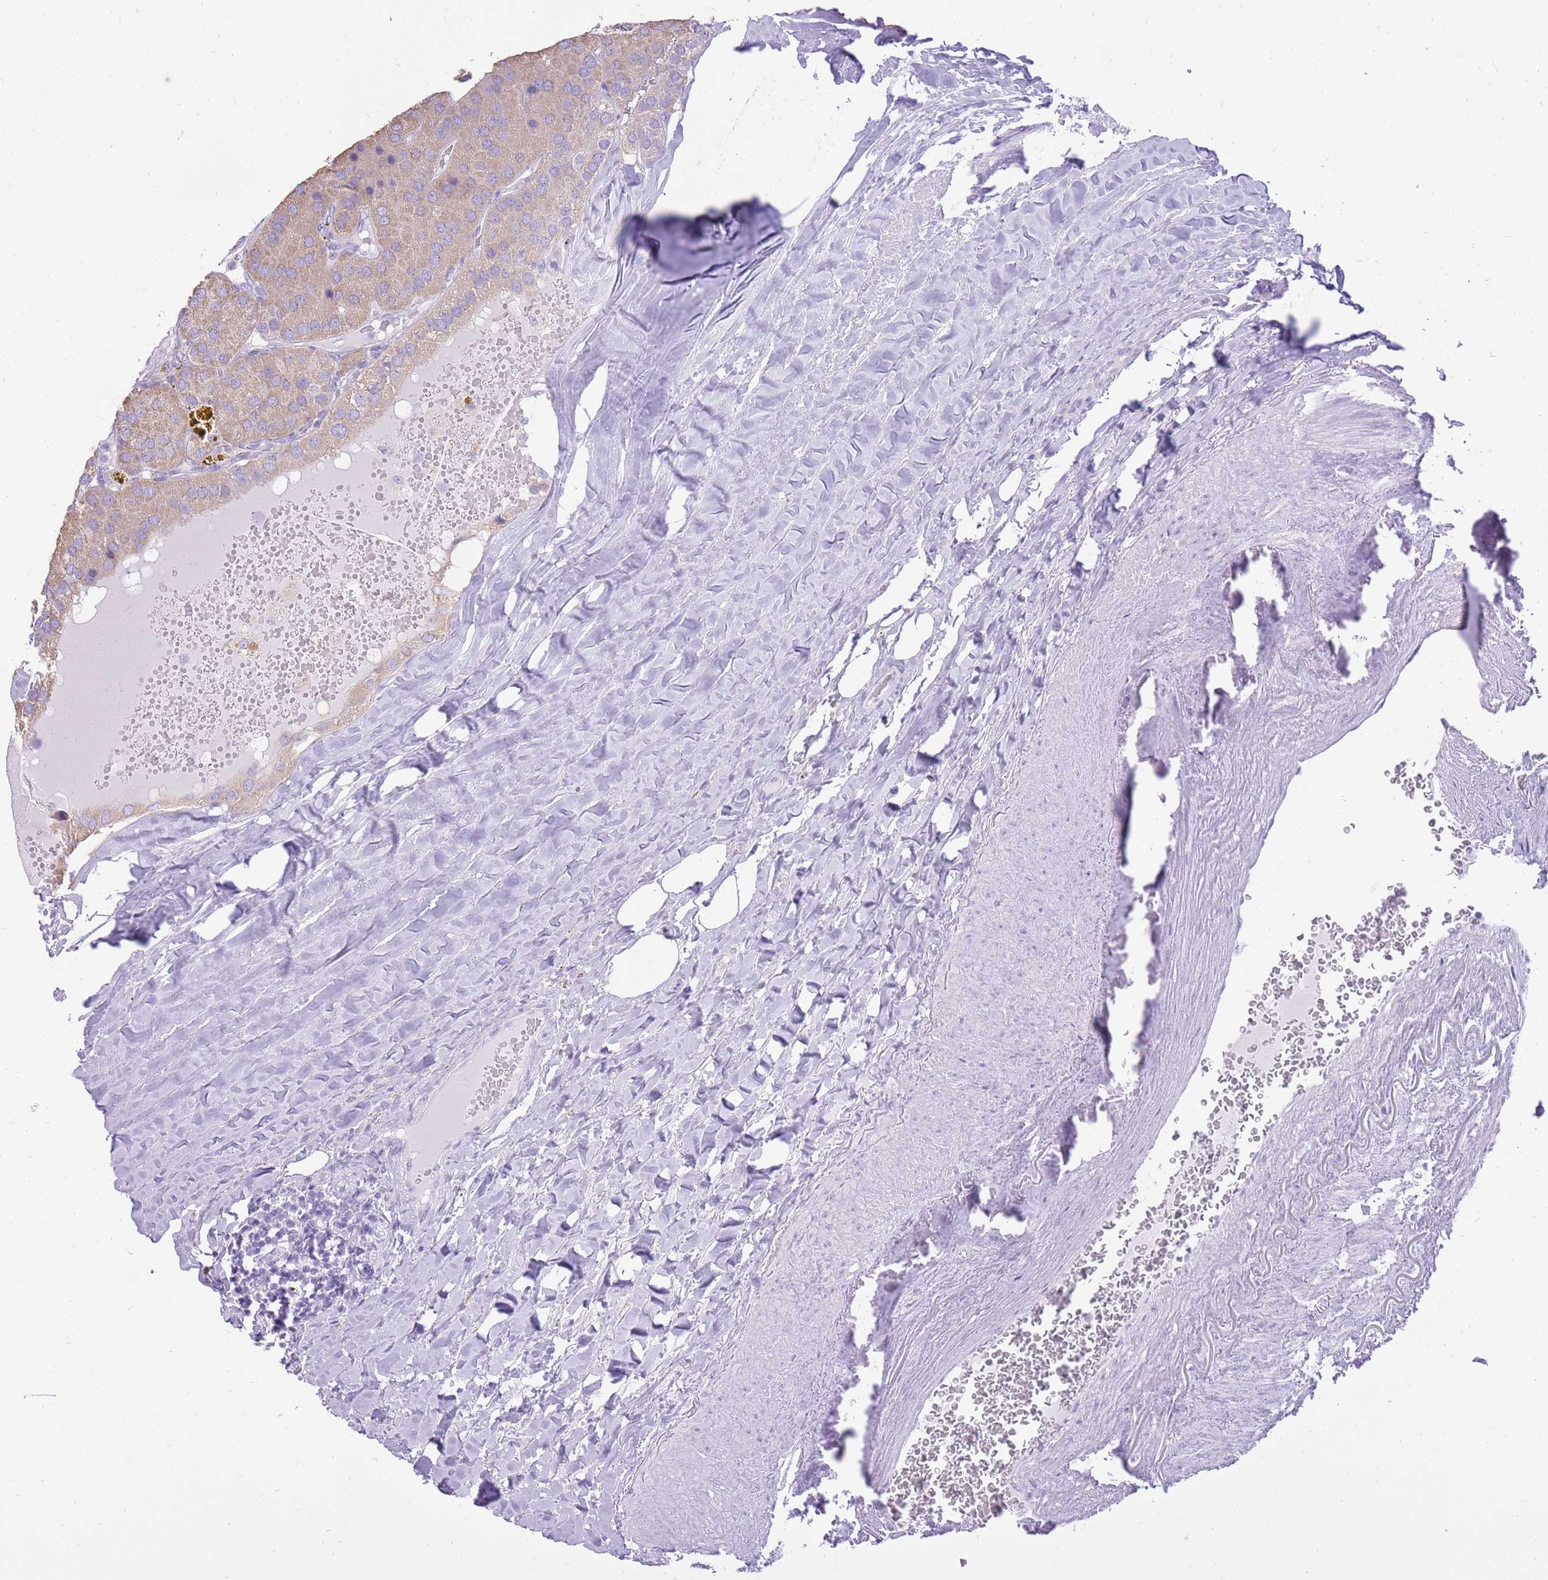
{"staining": {"intensity": "weak", "quantity": ">75%", "location": "cytoplasmic/membranous"}, "tissue": "parathyroid gland", "cell_type": "Glandular cells", "image_type": "normal", "snomed": [{"axis": "morphology", "description": "Normal tissue, NOS"}, {"axis": "morphology", "description": "Adenoma, NOS"}, {"axis": "topography", "description": "Parathyroid gland"}], "caption": "Approximately >75% of glandular cells in normal parathyroid gland show weak cytoplasmic/membranous protein positivity as visualized by brown immunohistochemical staining.", "gene": "SLC4A4", "patient": {"sex": "female", "age": 86}}